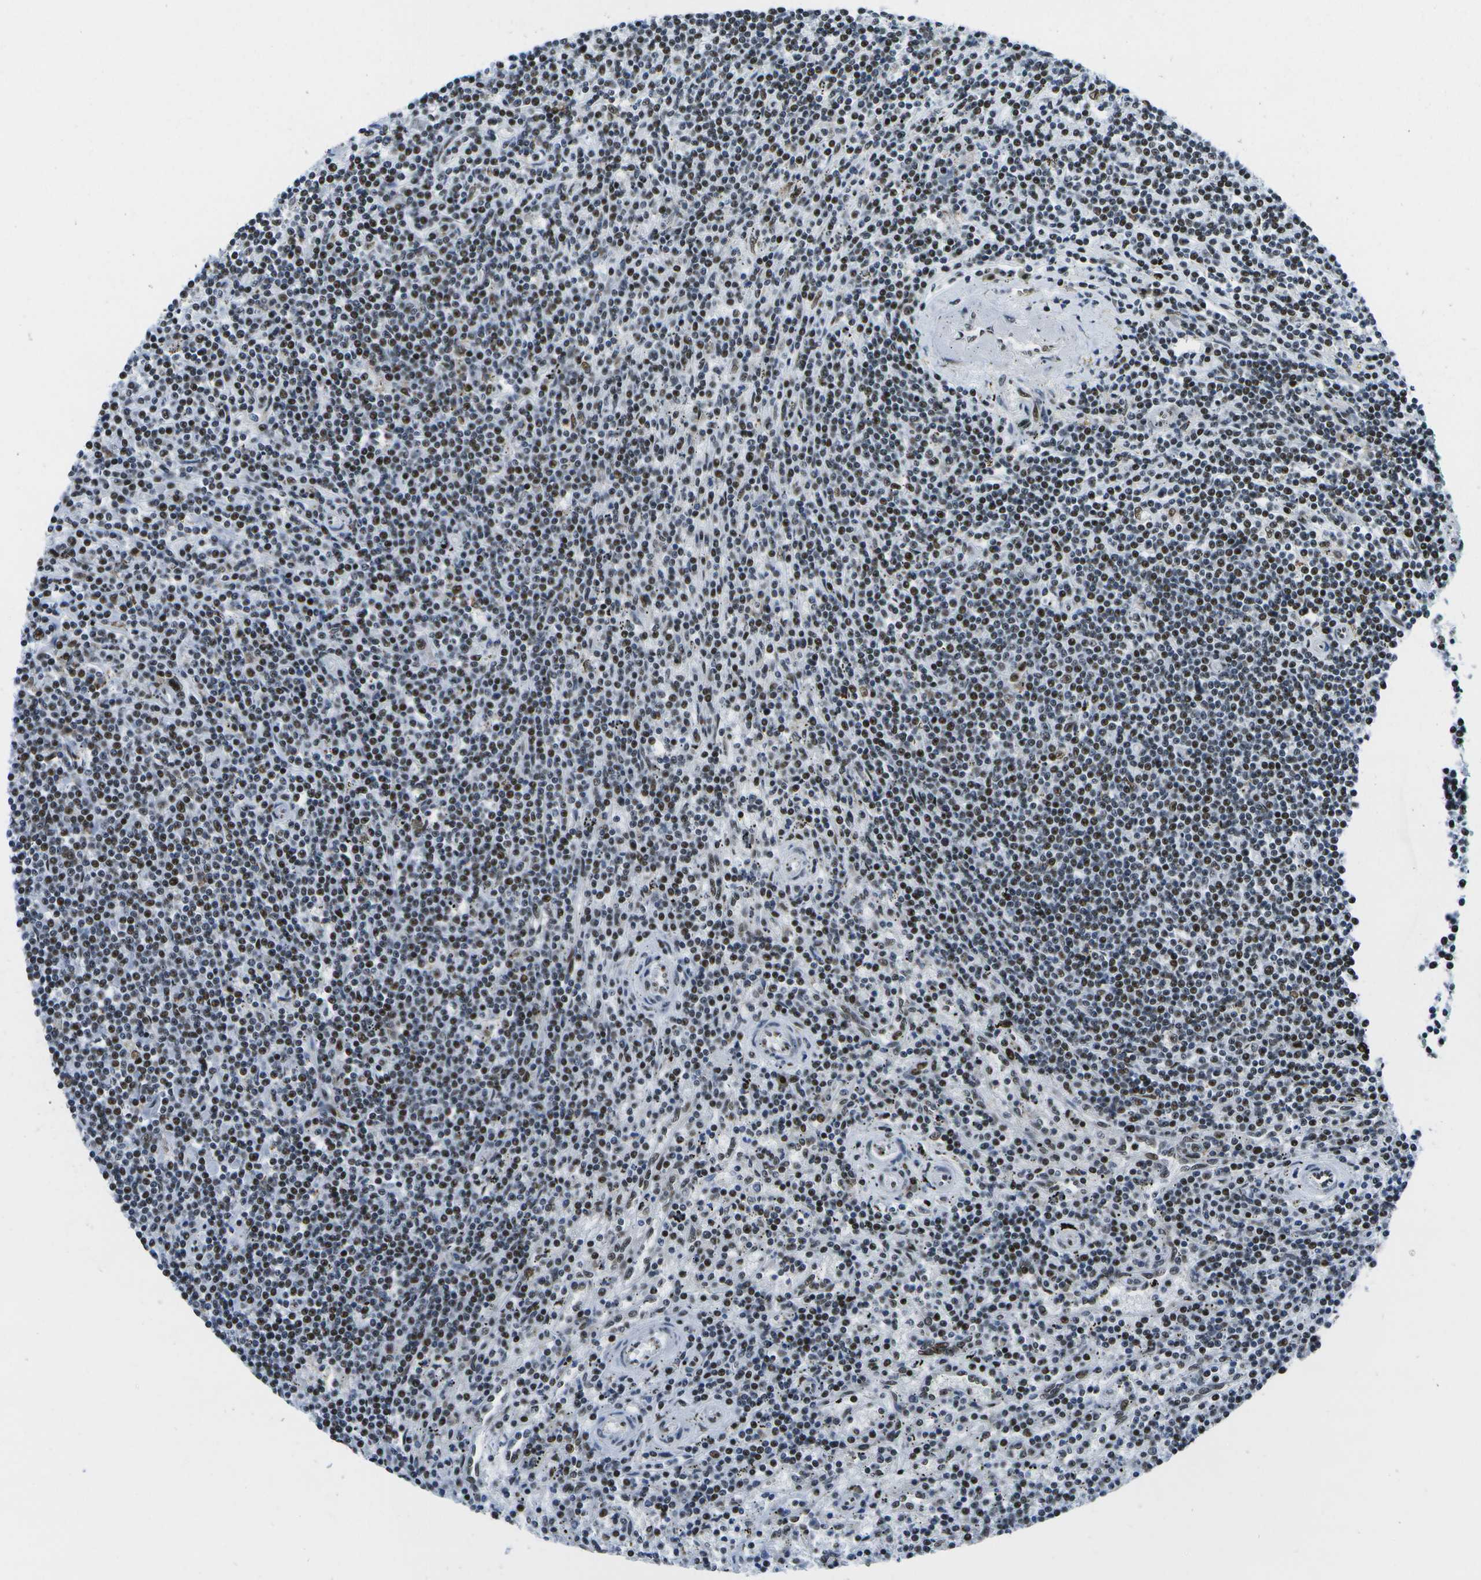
{"staining": {"intensity": "moderate", "quantity": "25%-75%", "location": "nuclear"}, "tissue": "lymphoma", "cell_type": "Tumor cells", "image_type": "cancer", "snomed": [{"axis": "morphology", "description": "Malignant lymphoma, non-Hodgkin's type, Low grade"}, {"axis": "topography", "description": "Spleen"}], "caption": "Immunohistochemistry staining of low-grade malignant lymphoma, non-Hodgkin's type, which shows medium levels of moderate nuclear positivity in approximately 25%-75% of tumor cells indicating moderate nuclear protein expression. The staining was performed using DAB (3,3'-diaminobenzidine) (brown) for protein detection and nuclei were counterstained in hematoxylin (blue).", "gene": "NSRP1", "patient": {"sex": "male", "age": 76}}